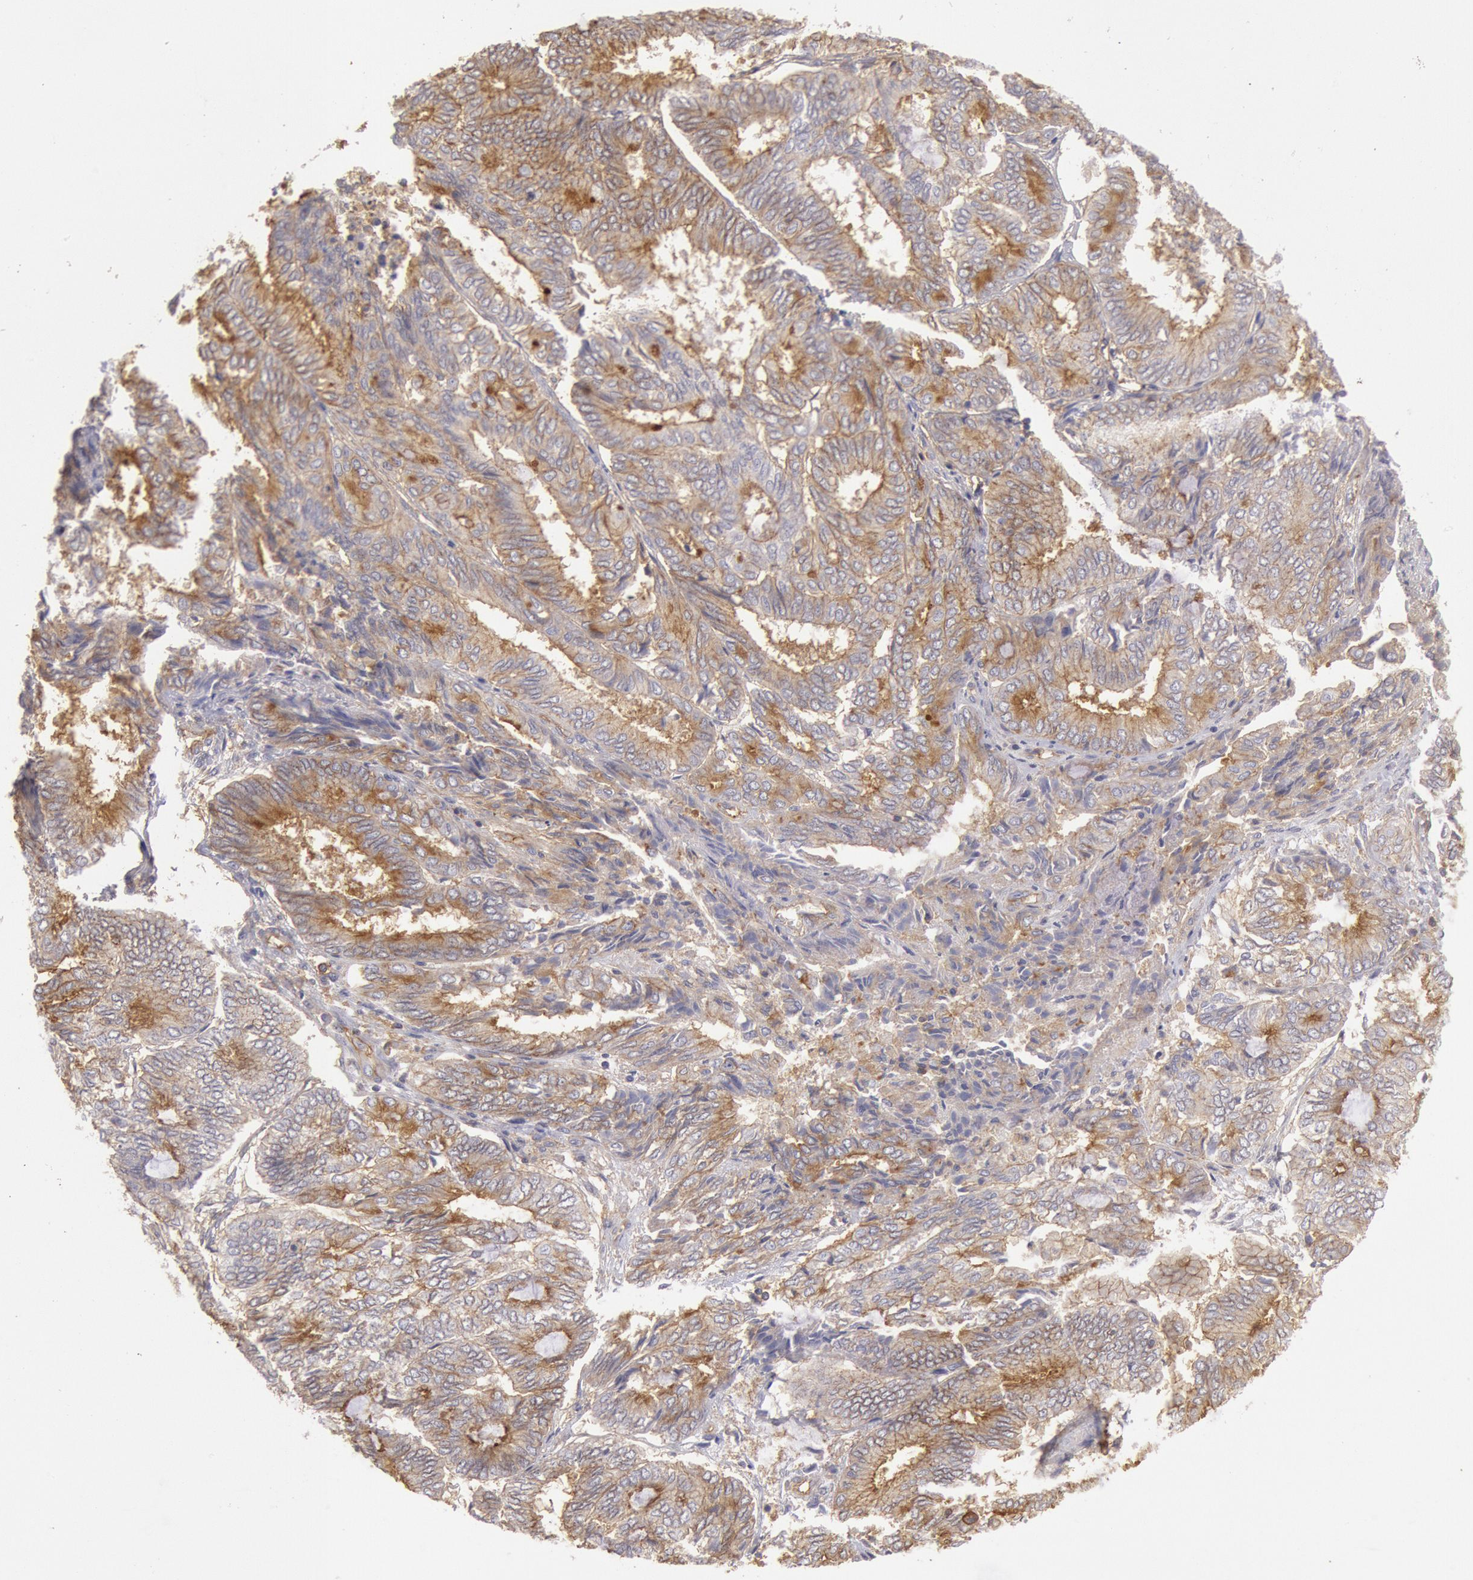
{"staining": {"intensity": "moderate", "quantity": ">75%", "location": "cytoplasmic/membranous"}, "tissue": "endometrial cancer", "cell_type": "Tumor cells", "image_type": "cancer", "snomed": [{"axis": "morphology", "description": "Adenocarcinoma, NOS"}, {"axis": "topography", "description": "Endometrium"}], "caption": "A micrograph of adenocarcinoma (endometrial) stained for a protein exhibits moderate cytoplasmic/membranous brown staining in tumor cells.", "gene": "SNAP23", "patient": {"sex": "female", "age": 59}}